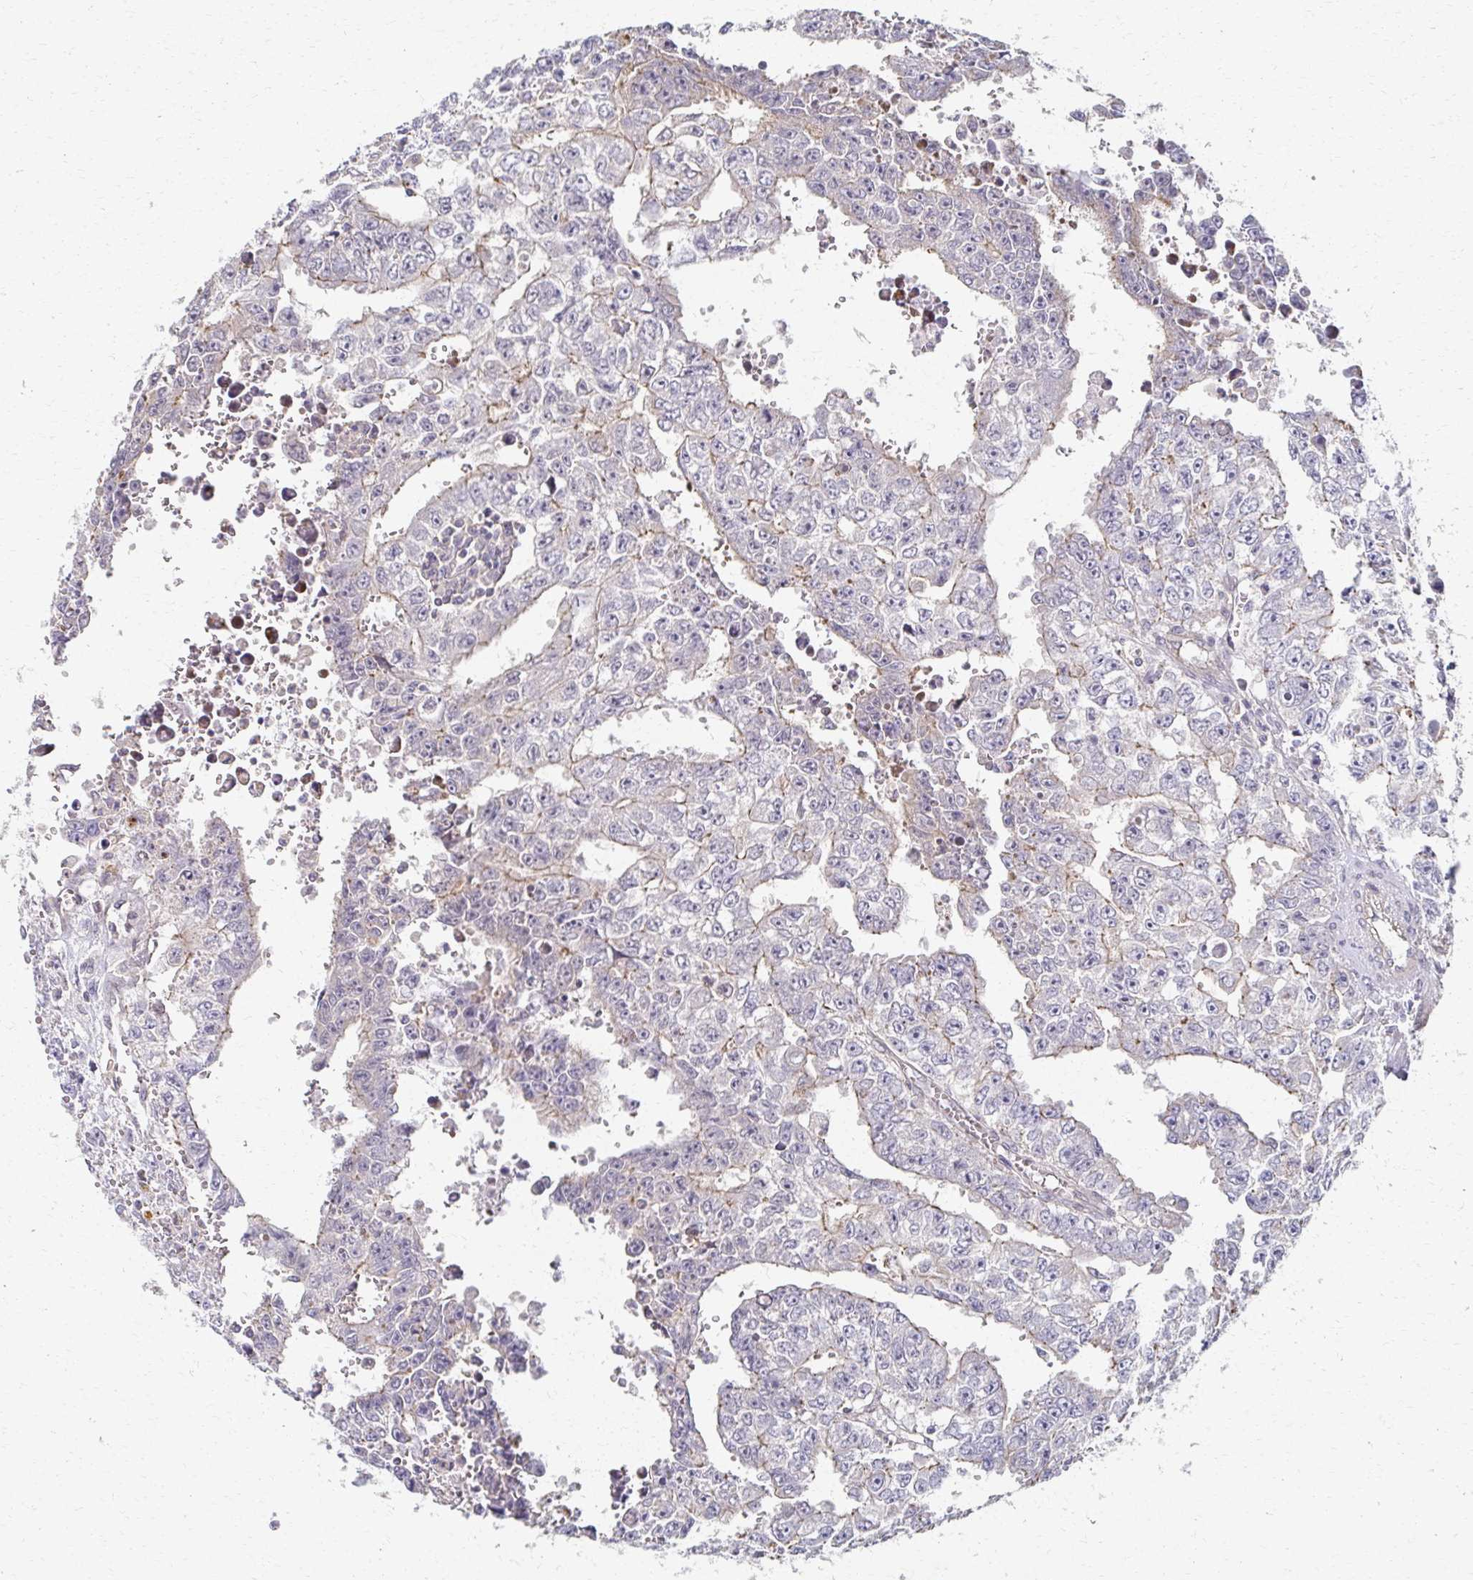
{"staining": {"intensity": "weak", "quantity": "<25%", "location": "cytoplasmic/membranous"}, "tissue": "testis cancer", "cell_type": "Tumor cells", "image_type": "cancer", "snomed": [{"axis": "morphology", "description": "Carcinoma, Embryonal, NOS"}, {"axis": "morphology", "description": "Teratoma, malignant, NOS"}, {"axis": "topography", "description": "Testis"}], "caption": "DAB (3,3'-diaminobenzidine) immunohistochemical staining of testis teratoma (malignant) demonstrates no significant expression in tumor cells.", "gene": "EOLA2", "patient": {"sex": "male", "age": 24}}